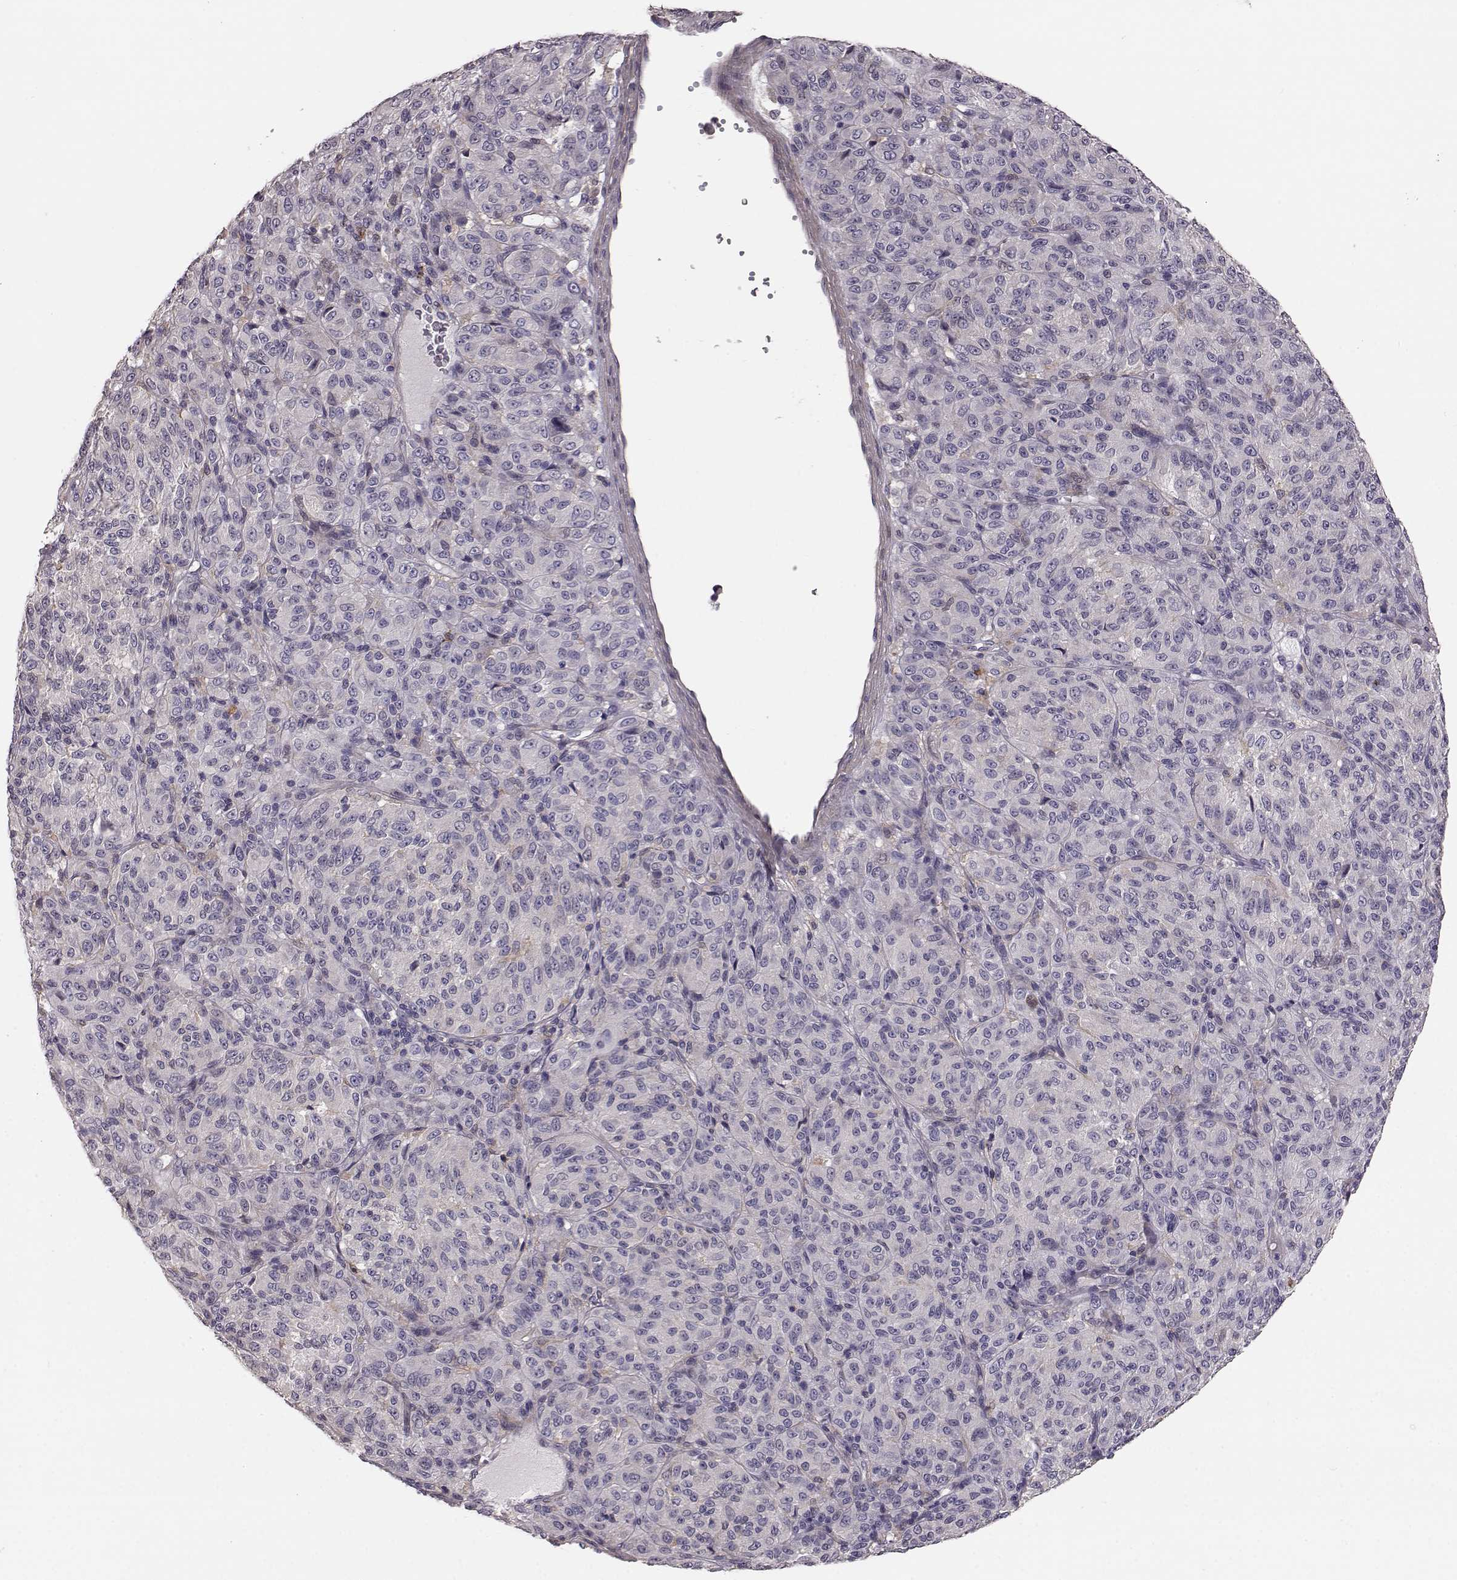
{"staining": {"intensity": "negative", "quantity": "none", "location": "none"}, "tissue": "melanoma", "cell_type": "Tumor cells", "image_type": "cancer", "snomed": [{"axis": "morphology", "description": "Malignant melanoma, Metastatic site"}, {"axis": "topography", "description": "Brain"}], "caption": "The micrograph shows no significant staining in tumor cells of melanoma.", "gene": "GPR50", "patient": {"sex": "female", "age": 56}}